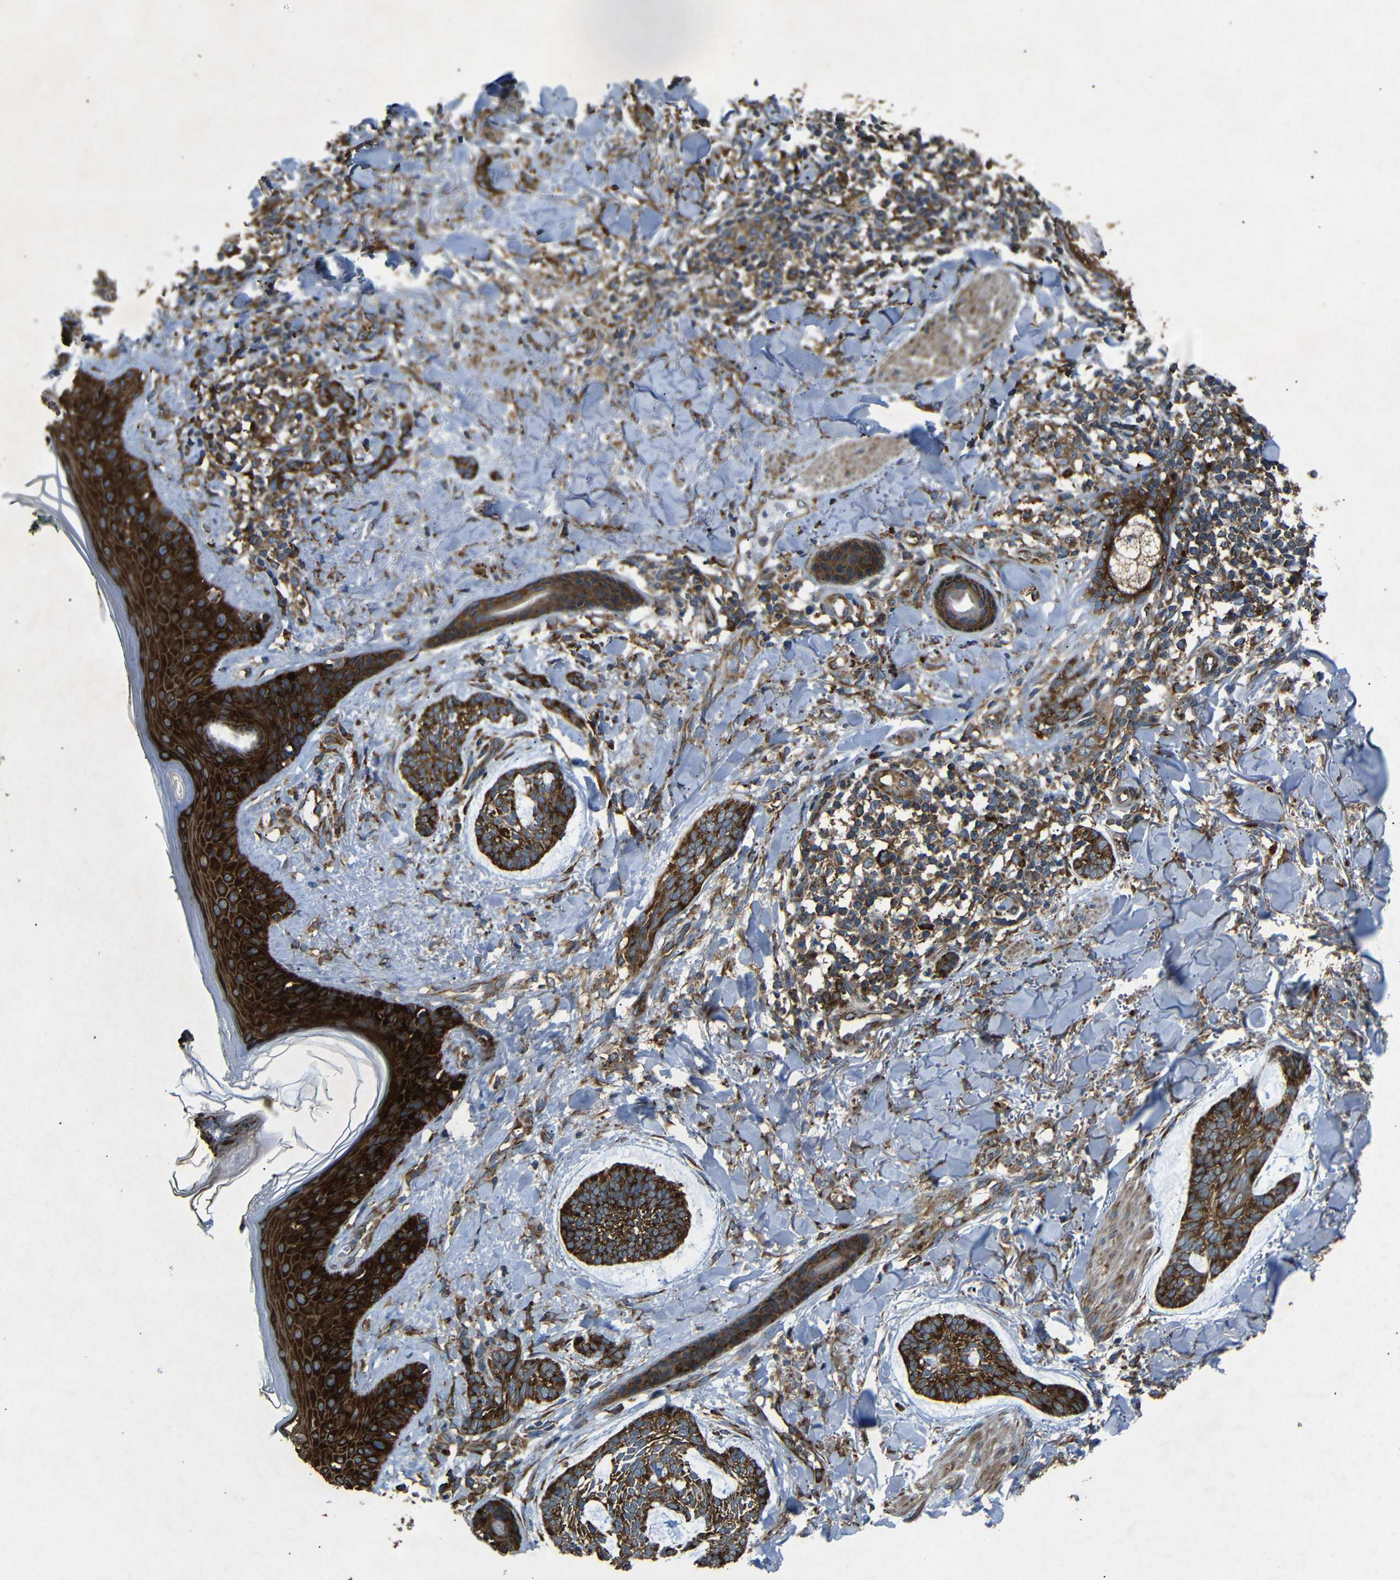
{"staining": {"intensity": "strong", "quantity": ">75%", "location": "cytoplasmic/membranous"}, "tissue": "skin cancer", "cell_type": "Tumor cells", "image_type": "cancer", "snomed": [{"axis": "morphology", "description": "Basal cell carcinoma"}, {"axis": "topography", "description": "Skin"}], "caption": "Immunohistochemical staining of human skin cancer (basal cell carcinoma) displays high levels of strong cytoplasmic/membranous staining in about >75% of tumor cells.", "gene": "BTF3", "patient": {"sex": "male", "age": 43}}